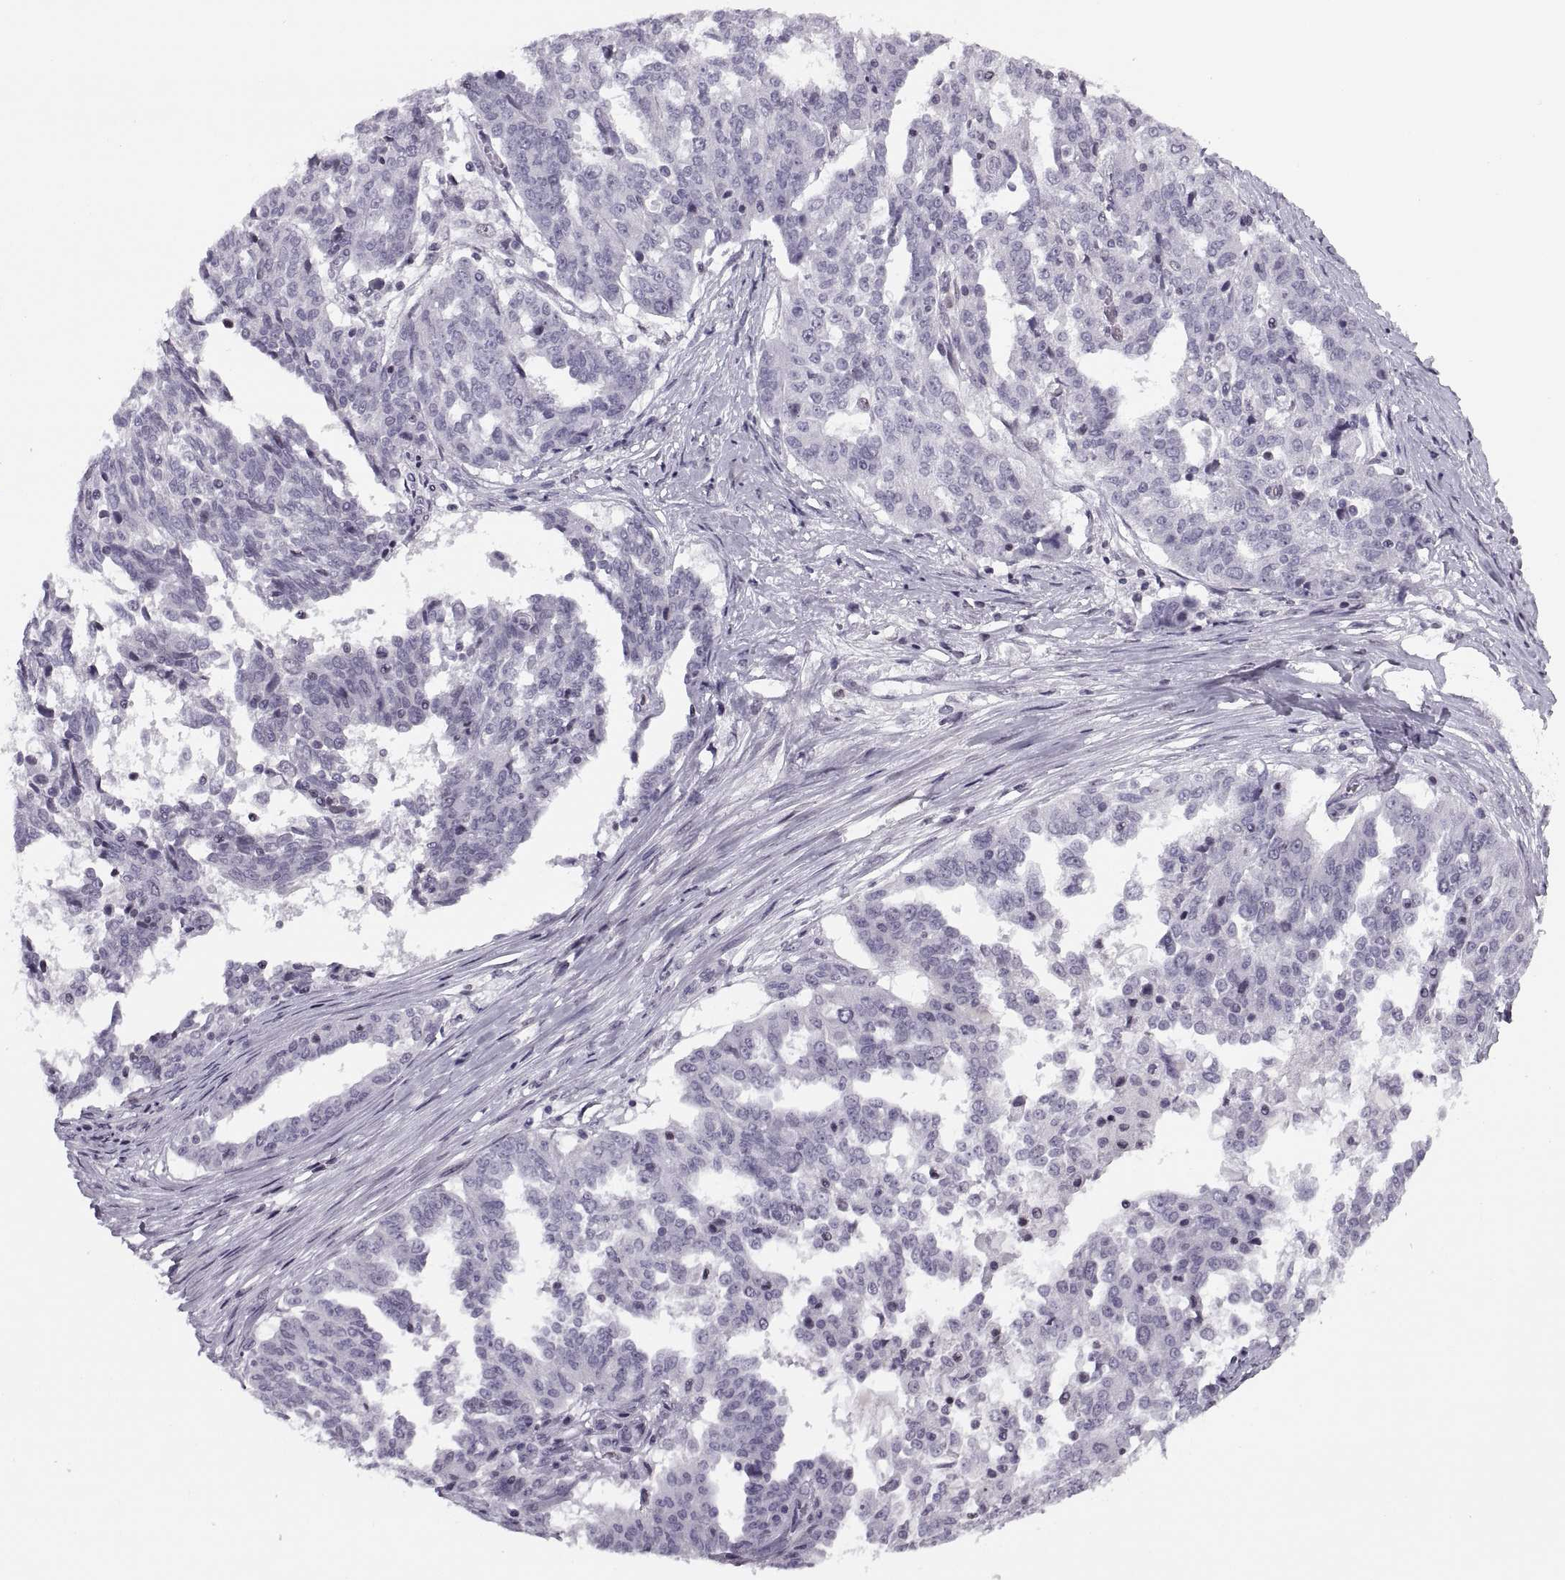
{"staining": {"intensity": "negative", "quantity": "none", "location": "none"}, "tissue": "ovarian cancer", "cell_type": "Tumor cells", "image_type": "cancer", "snomed": [{"axis": "morphology", "description": "Cystadenocarcinoma, serous, NOS"}, {"axis": "topography", "description": "Ovary"}], "caption": "DAB (3,3'-diaminobenzidine) immunohistochemical staining of human ovarian cancer exhibits no significant staining in tumor cells.", "gene": "H1-8", "patient": {"sex": "female", "age": 67}}